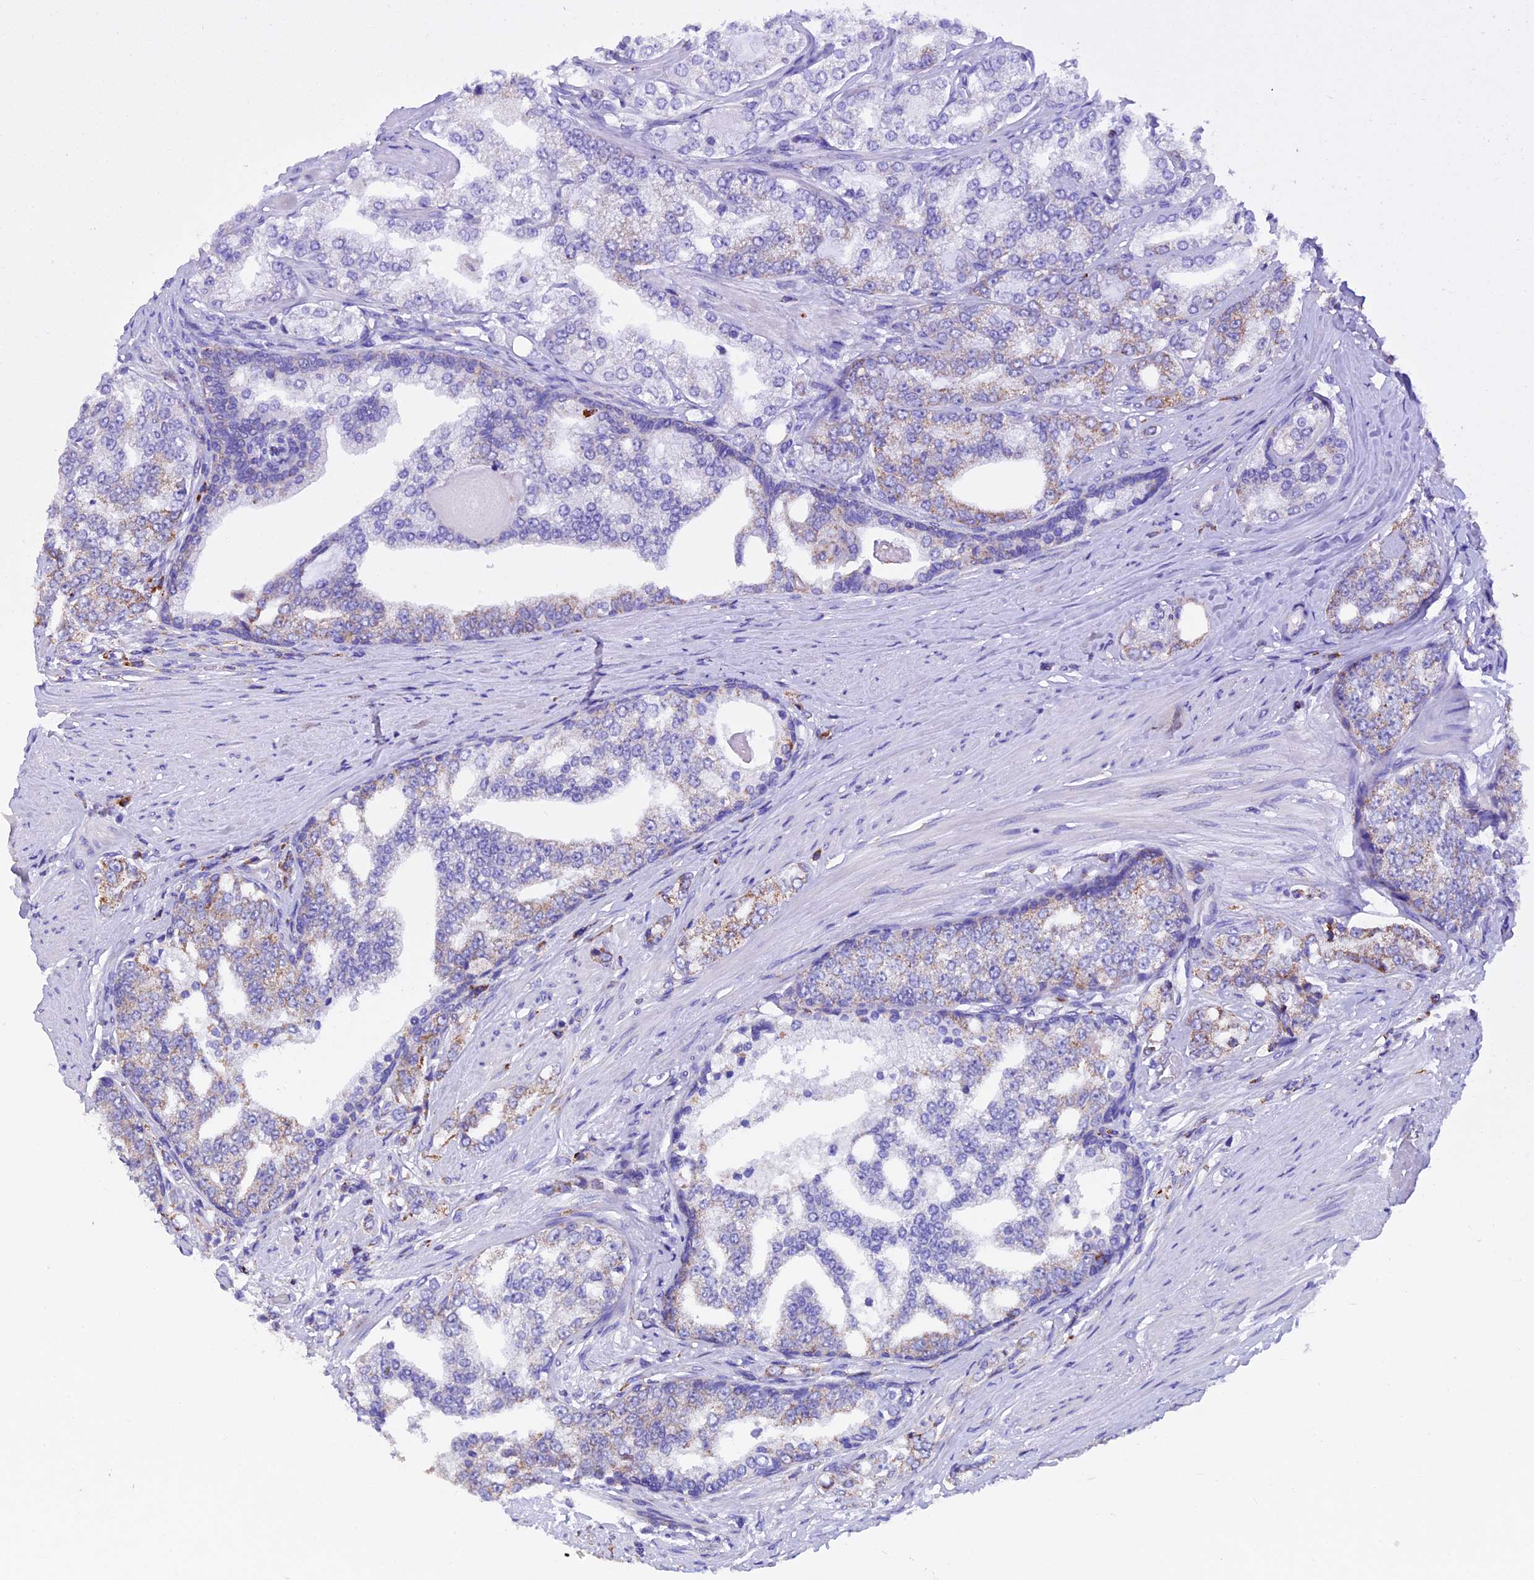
{"staining": {"intensity": "weak", "quantity": "<25%", "location": "cytoplasmic/membranous"}, "tissue": "prostate cancer", "cell_type": "Tumor cells", "image_type": "cancer", "snomed": [{"axis": "morphology", "description": "Adenocarcinoma, High grade"}, {"axis": "topography", "description": "Prostate"}], "caption": "Immunohistochemistry (IHC) of human high-grade adenocarcinoma (prostate) displays no positivity in tumor cells.", "gene": "SLC8B1", "patient": {"sex": "male", "age": 64}}